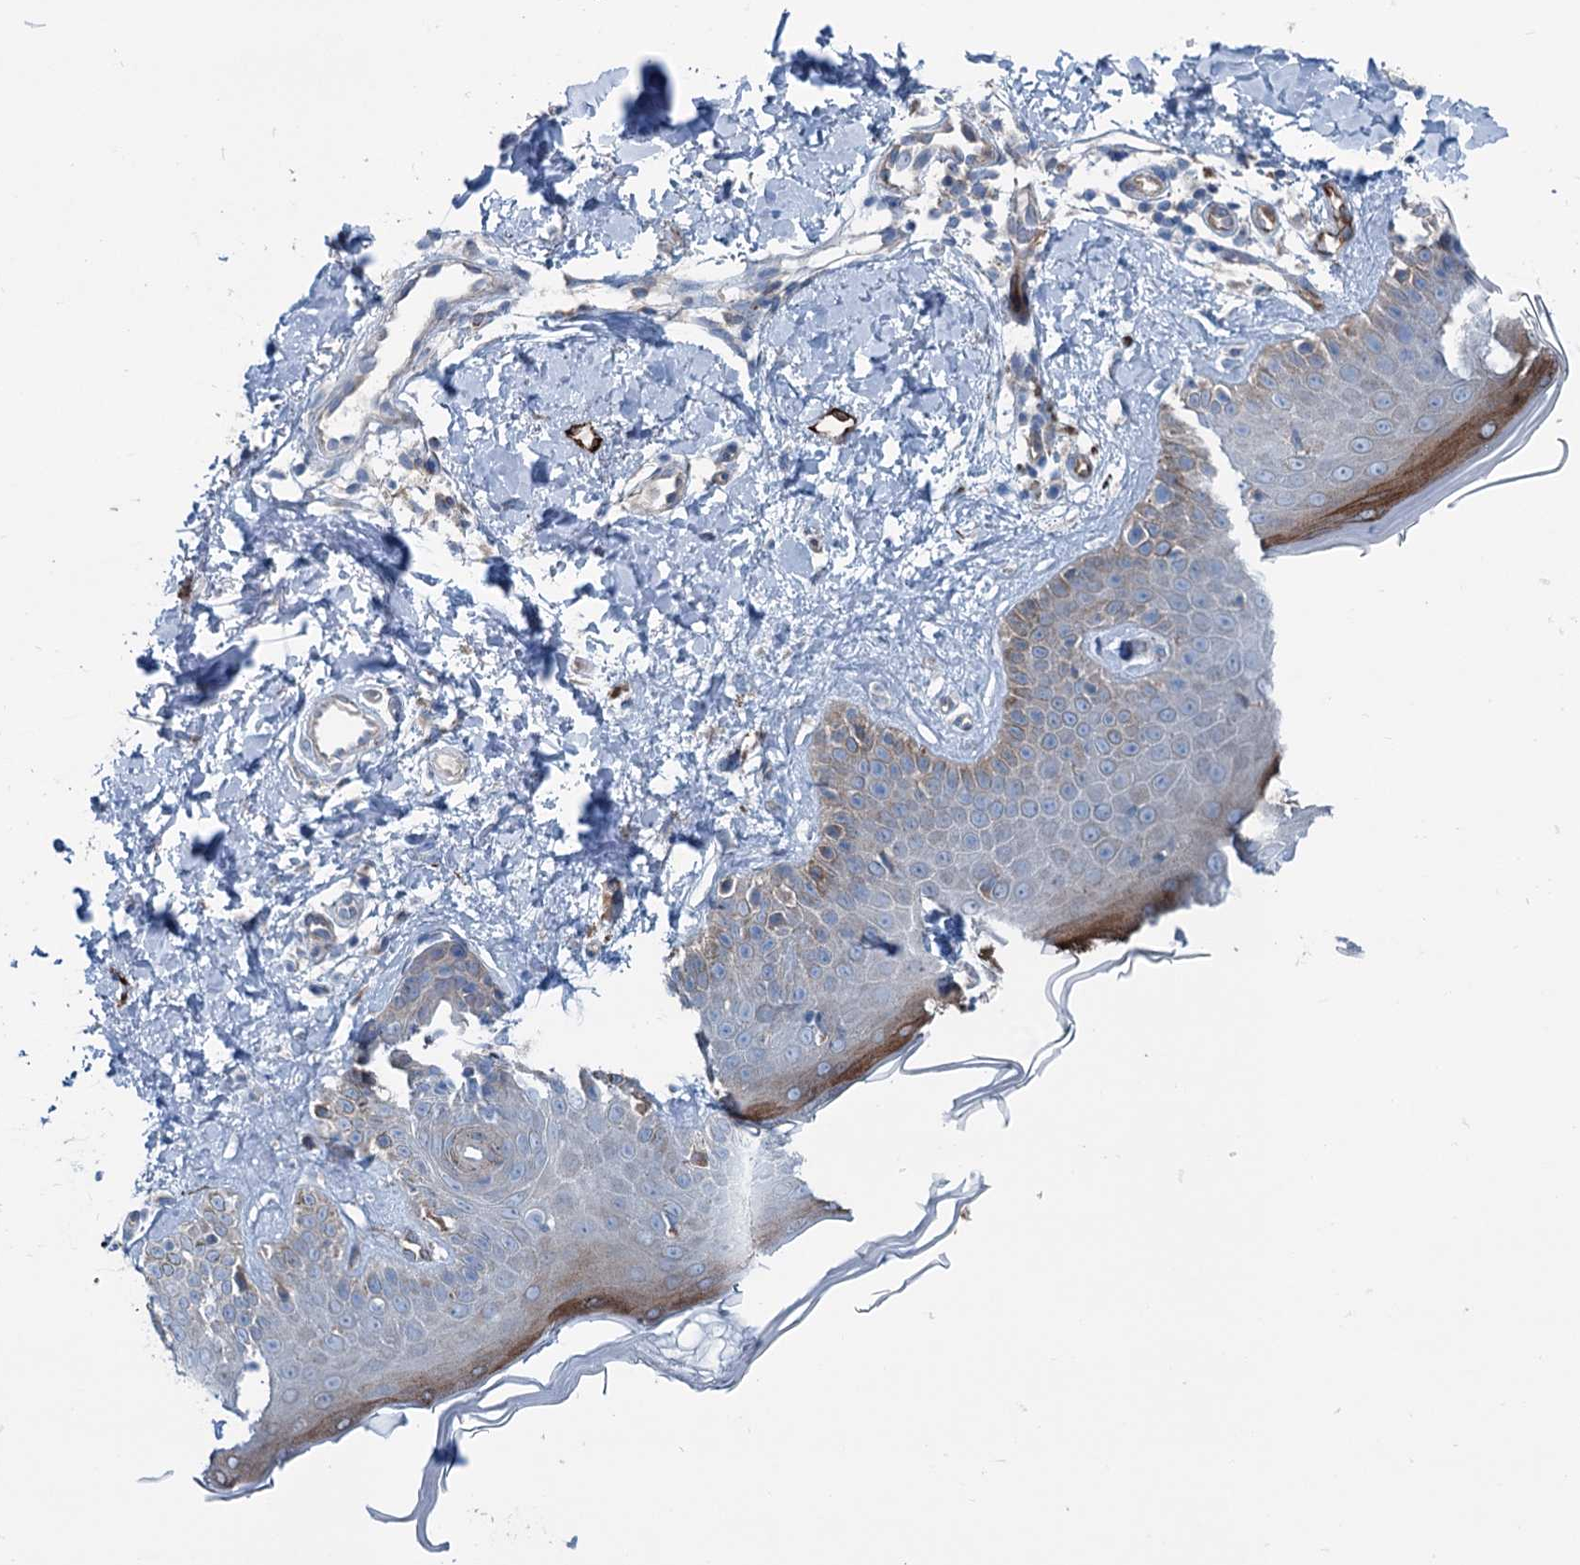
{"staining": {"intensity": "negative", "quantity": "none", "location": "none"}, "tissue": "skin", "cell_type": "Fibroblasts", "image_type": "normal", "snomed": [{"axis": "morphology", "description": "Normal tissue, NOS"}, {"axis": "topography", "description": "Skin"}], "caption": "Human skin stained for a protein using IHC displays no staining in fibroblasts.", "gene": "CALCOCO1", "patient": {"sex": "male", "age": 52}}